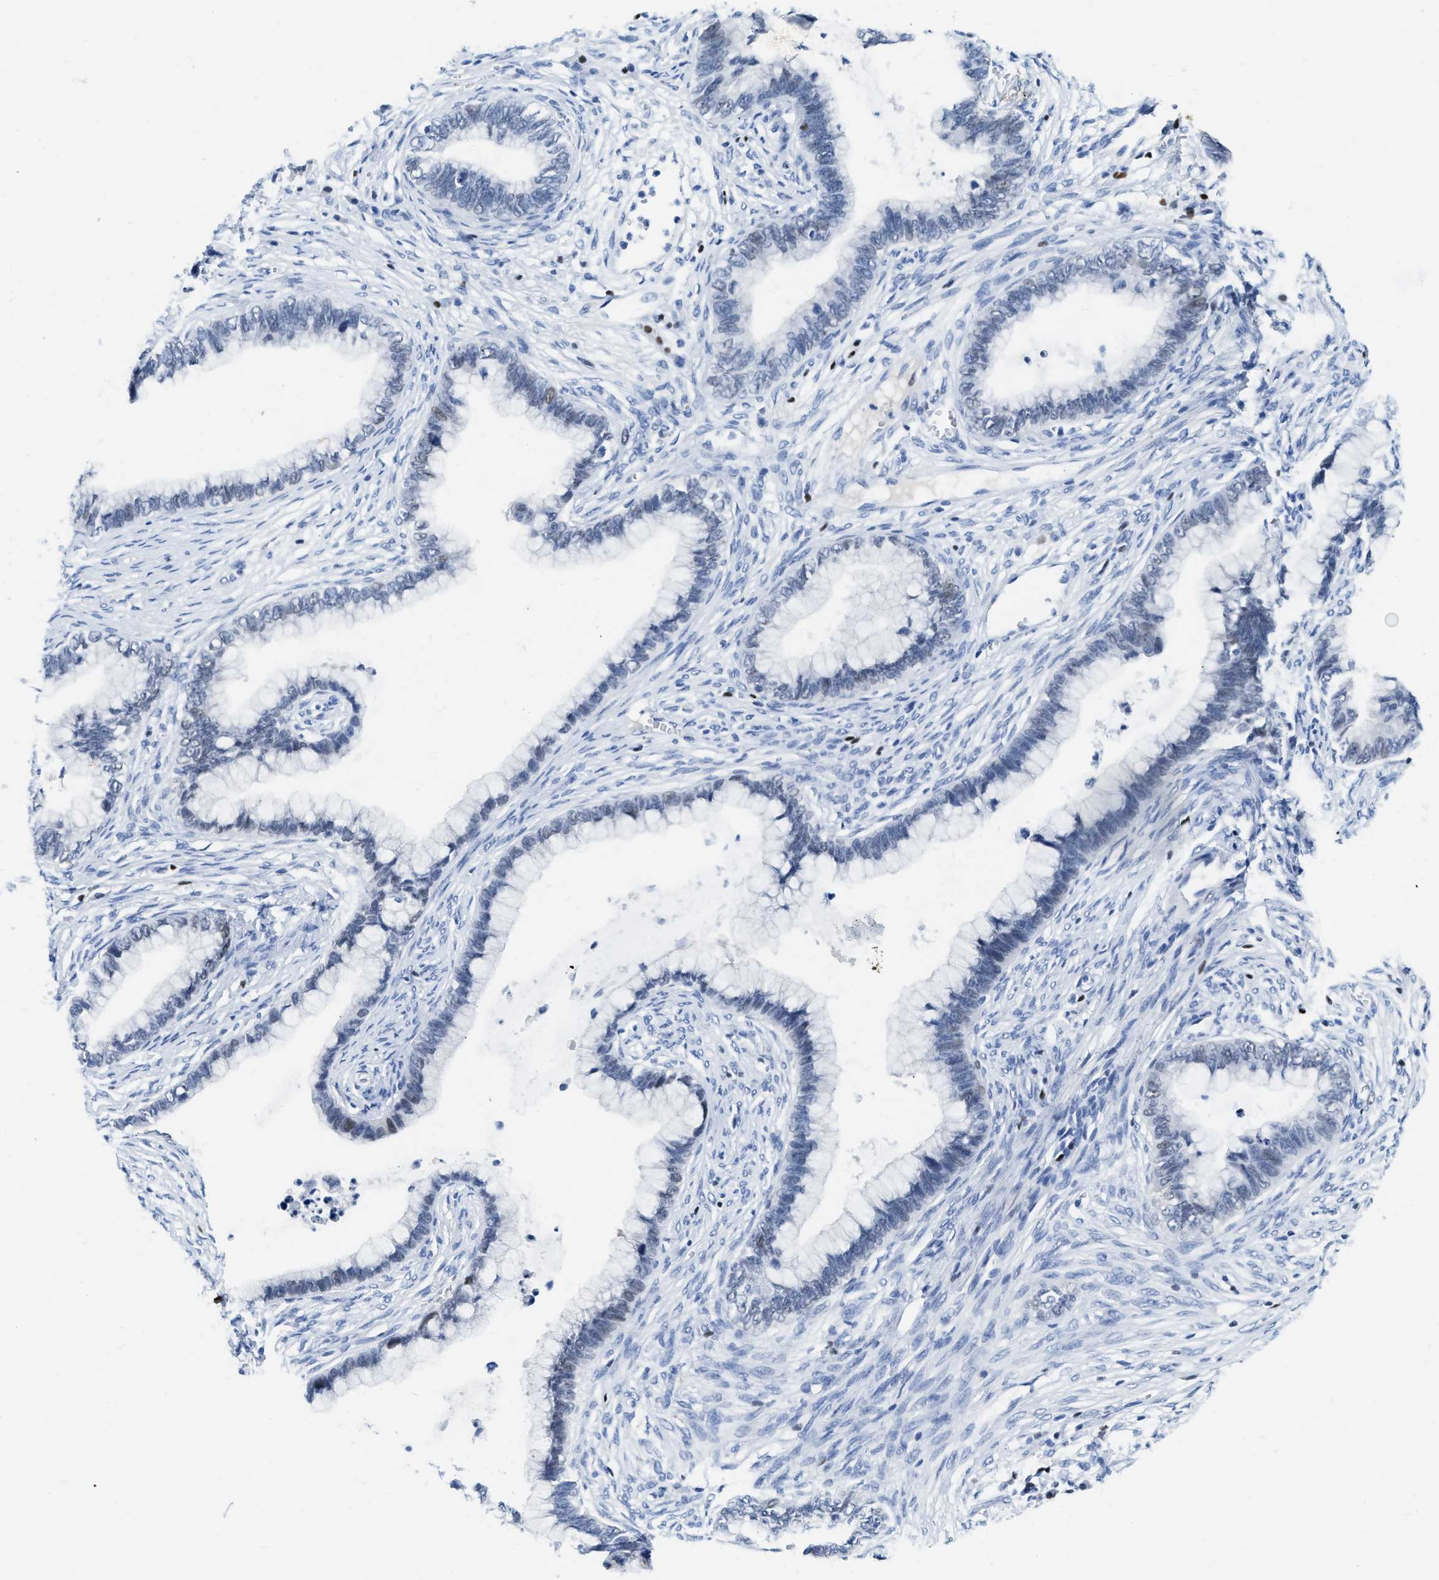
{"staining": {"intensity": "negative", "quantity": "none", "location": "none"}, "tissue": "cervical cancer", "cell_type": "Tumor cells", "image_type": "cancer", "snomed": [{"axis": "morphology", "description": "Adenocarcinoma, NOS"}, {"axis": "topography", "description": "Cervix"}], "caption": "Cervical cancer (adenocarcinoma) was stained to show a protein in brown. There is no significant staining in tumor cells. The staining was performed using DAB to visualize the protein expression in brown, while the nuclei were stained in blue with hematoxylin (Magnification: 20x).", "gene": "TCF7", "patient": {"sex": "female", "age": 44}}